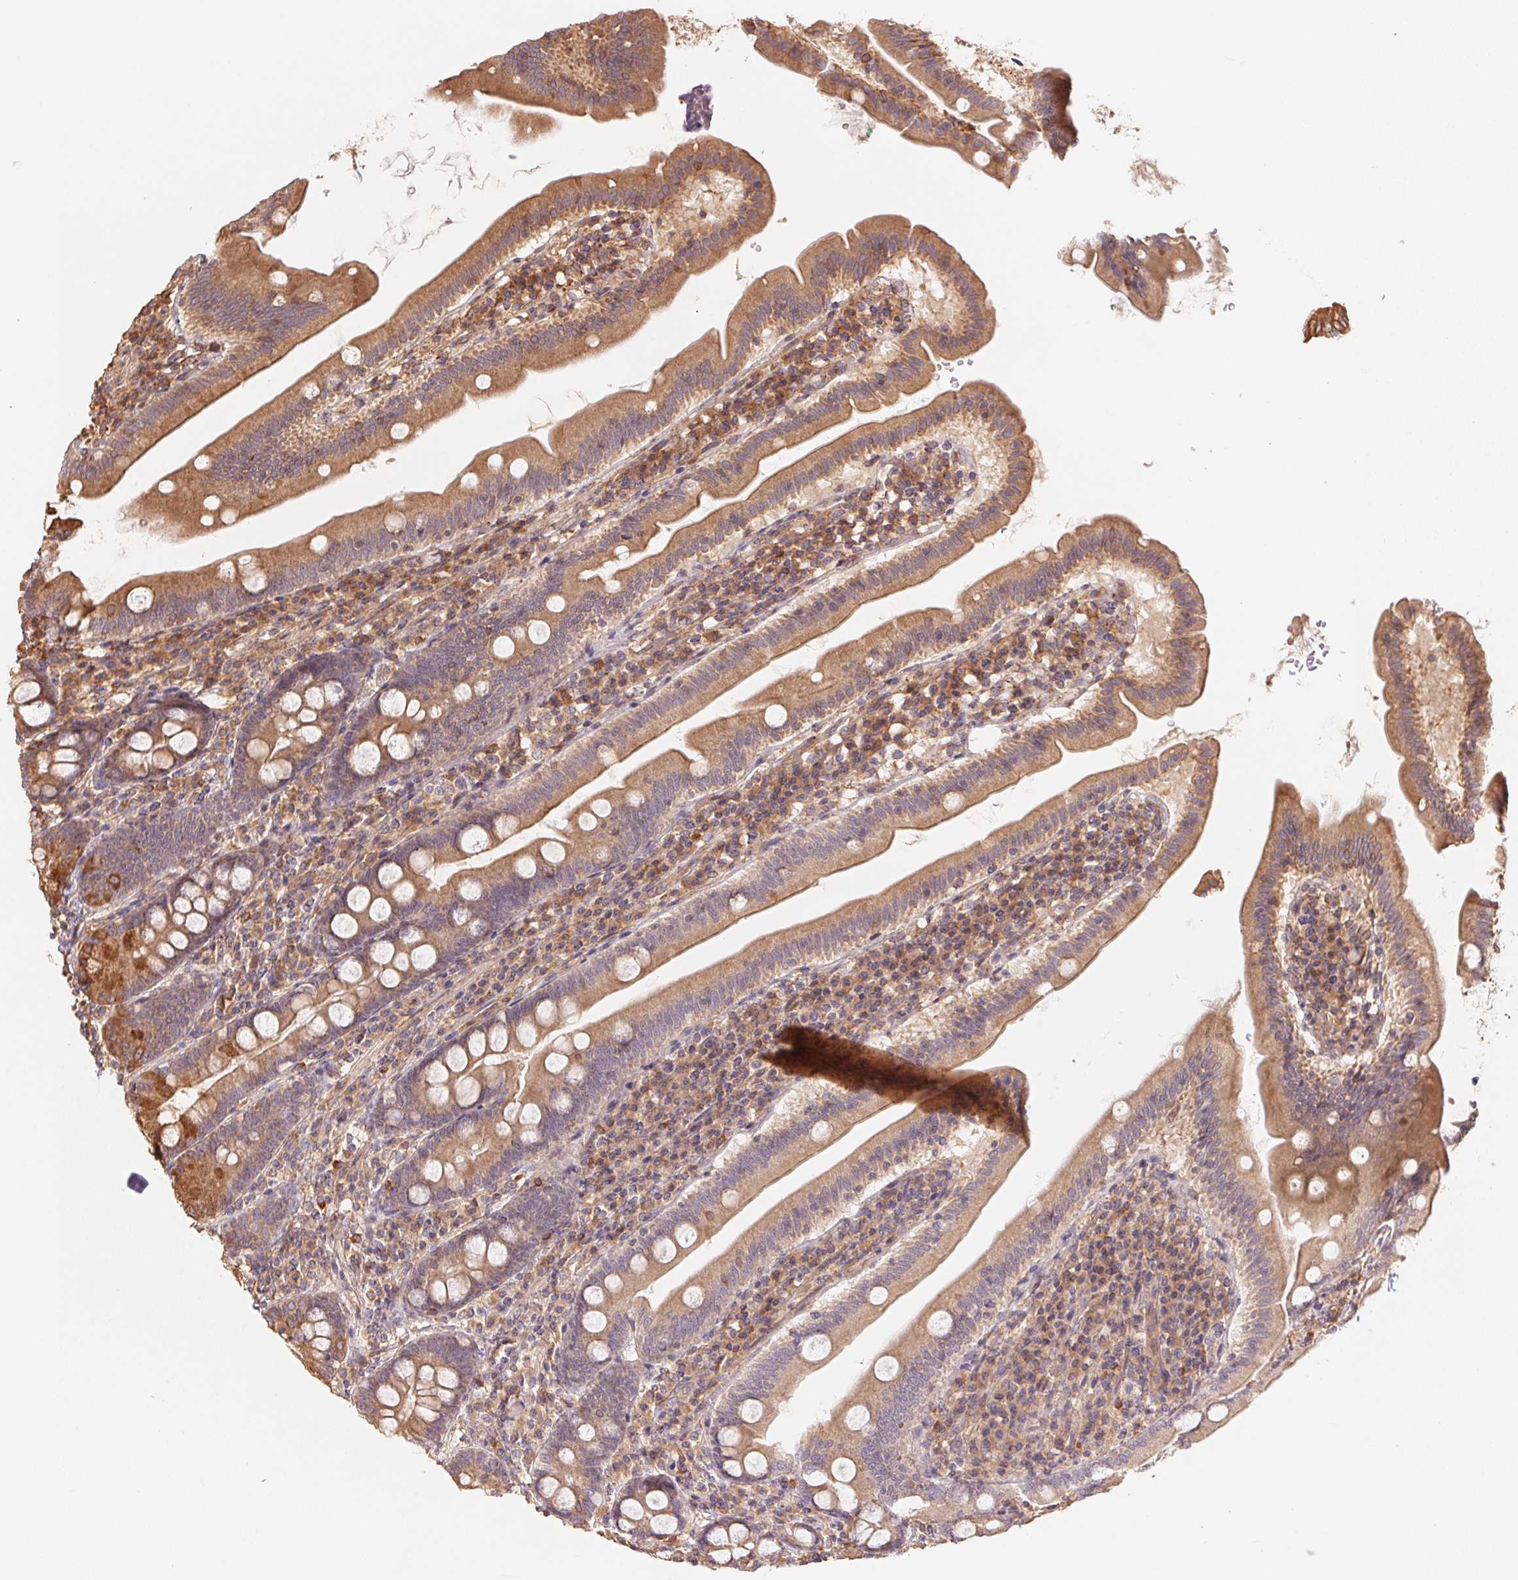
{"staining": {"intensity": "moderate", "quantity": ">75%", "location": "cytoplasmic/membranous"}, "tissue": "duodenum", "cell_type": "Glandular cells", "image_type": "normal", "snomed": [{"axis": "morphology", "description": "Normal tissue, NOS"}, {"axis": "topography", "description": "Duodenum"}], "caption": "Immunohistochemistry (IHC) of unremarkable duodenum reveals medium levels of moderate cytoplasmic/membranous staining in about >75% of glandular cells.", "gene": "C6orf163", "patient": {"sex": "female", "age": 67}}